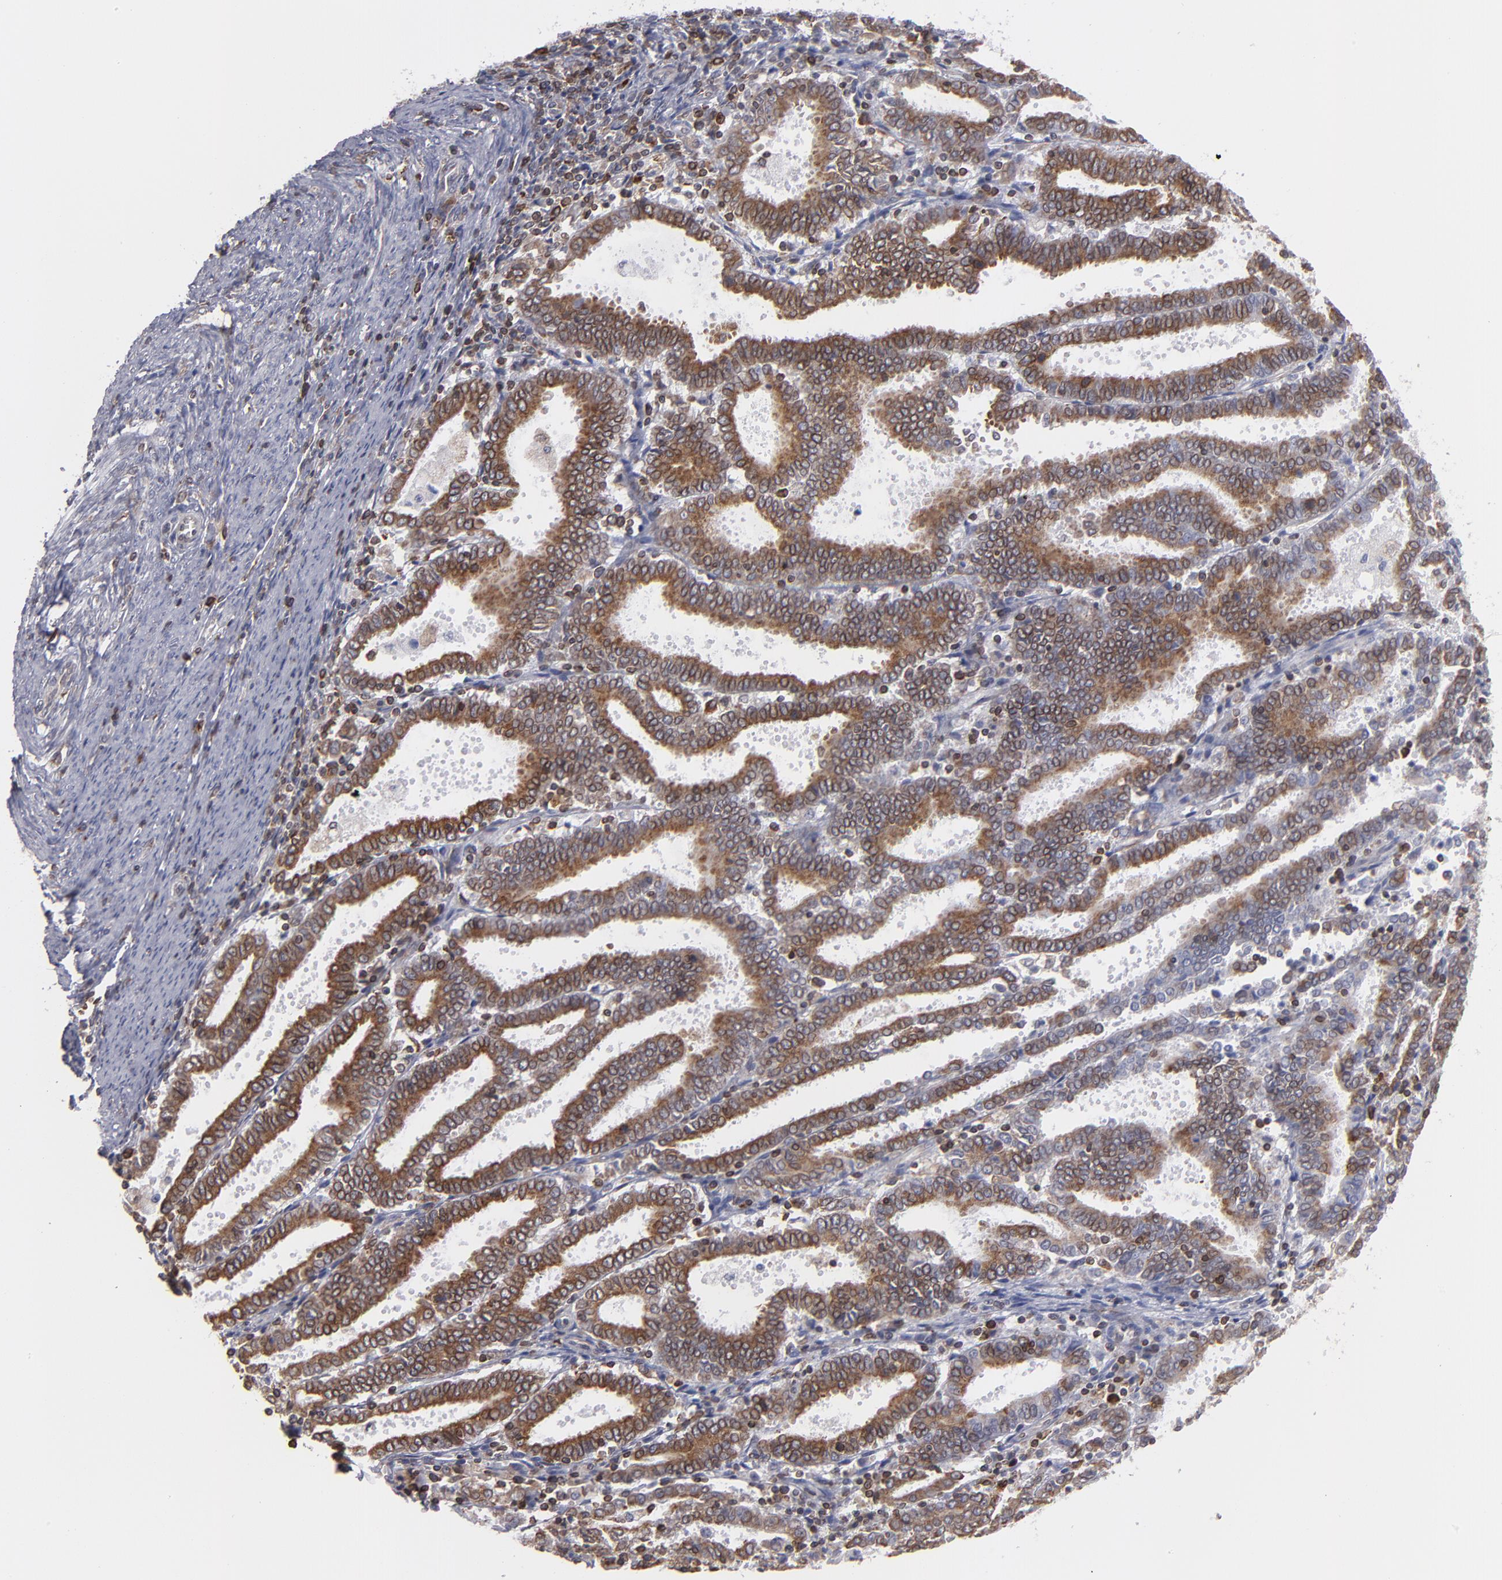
{"staining": {"intensity": "strong", "quantity": ">75%", "location": "cytoplasmic/membranous"}, "tissue": "endometrial cancer", "cell_type": "Tumor cells", "image_type": "cancer", "snomed": [{"axis": "morphology", "description": "Adenocarcinoma, NOS"}, {"axis": "topography", "description": "Uterus"}], "caption": "Protein analysis of adenocarcinoma (endometrial) tissue shows strong cytoplasmic/membranous staining in about >75% of tumor cells. (DAB IHC with brightfield microscopy, high magnification).", "gene": "TMX1", "patient": {"sex": "female", "age": 83}}